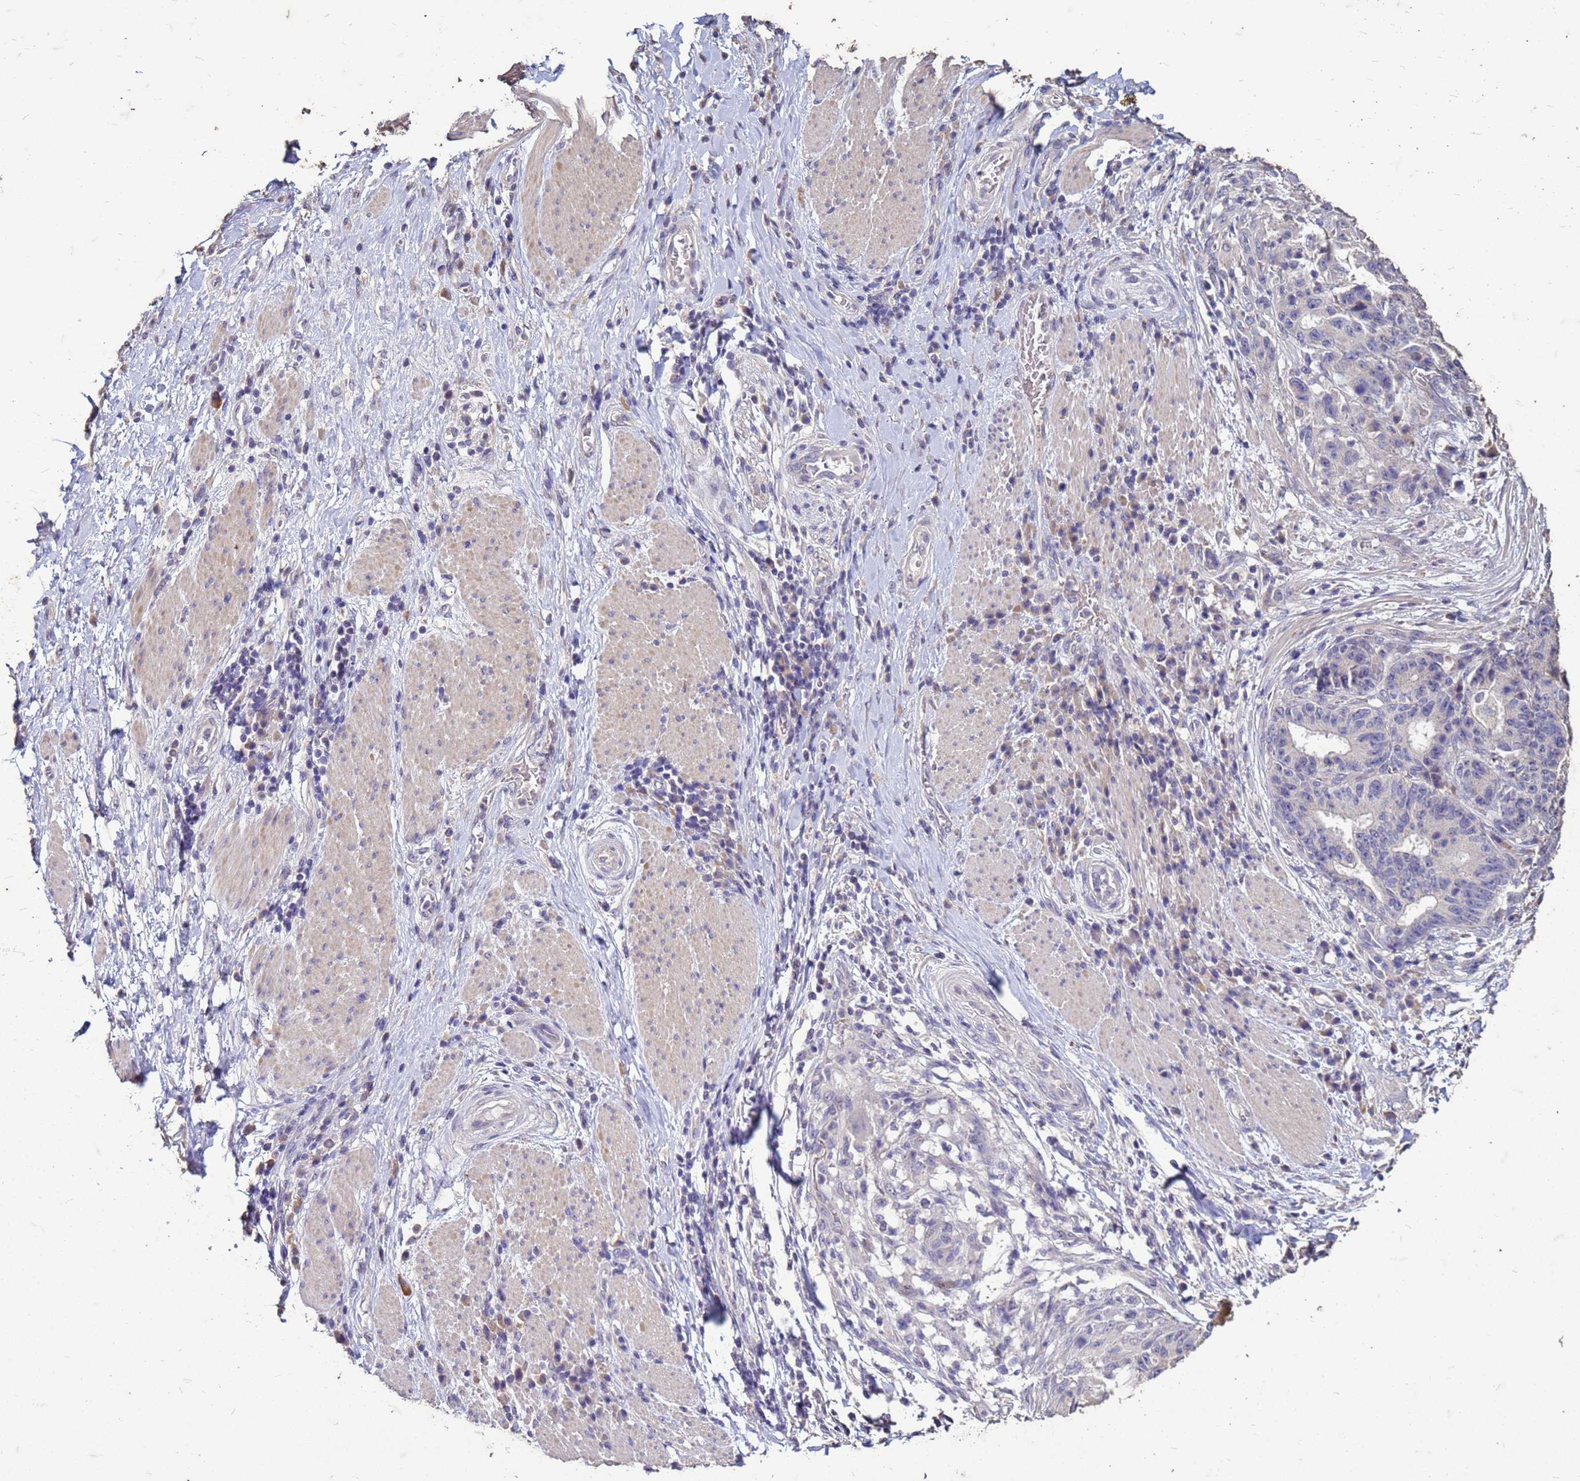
{"staining": {"intensity": "negative", "quantity": "none", "location": "none"}, "tissue": "stomach cancer", "cell_type": "Tumor cells", "image_type": "cancer", "snomed": [{"axis": "morphology", "description": "Normal tissue, NOS"}, {"axis": "morphology", "description": "Adenocarcinoma, NOS"}, {"axis": "topography", "description": "Stomach"}], "caption": "Stomach cancer was stained to show a protein in brown. There is no significant staining in tumor cells.", "gene": "FAM184B", "patient": {"sex": "female", "age": 64}}